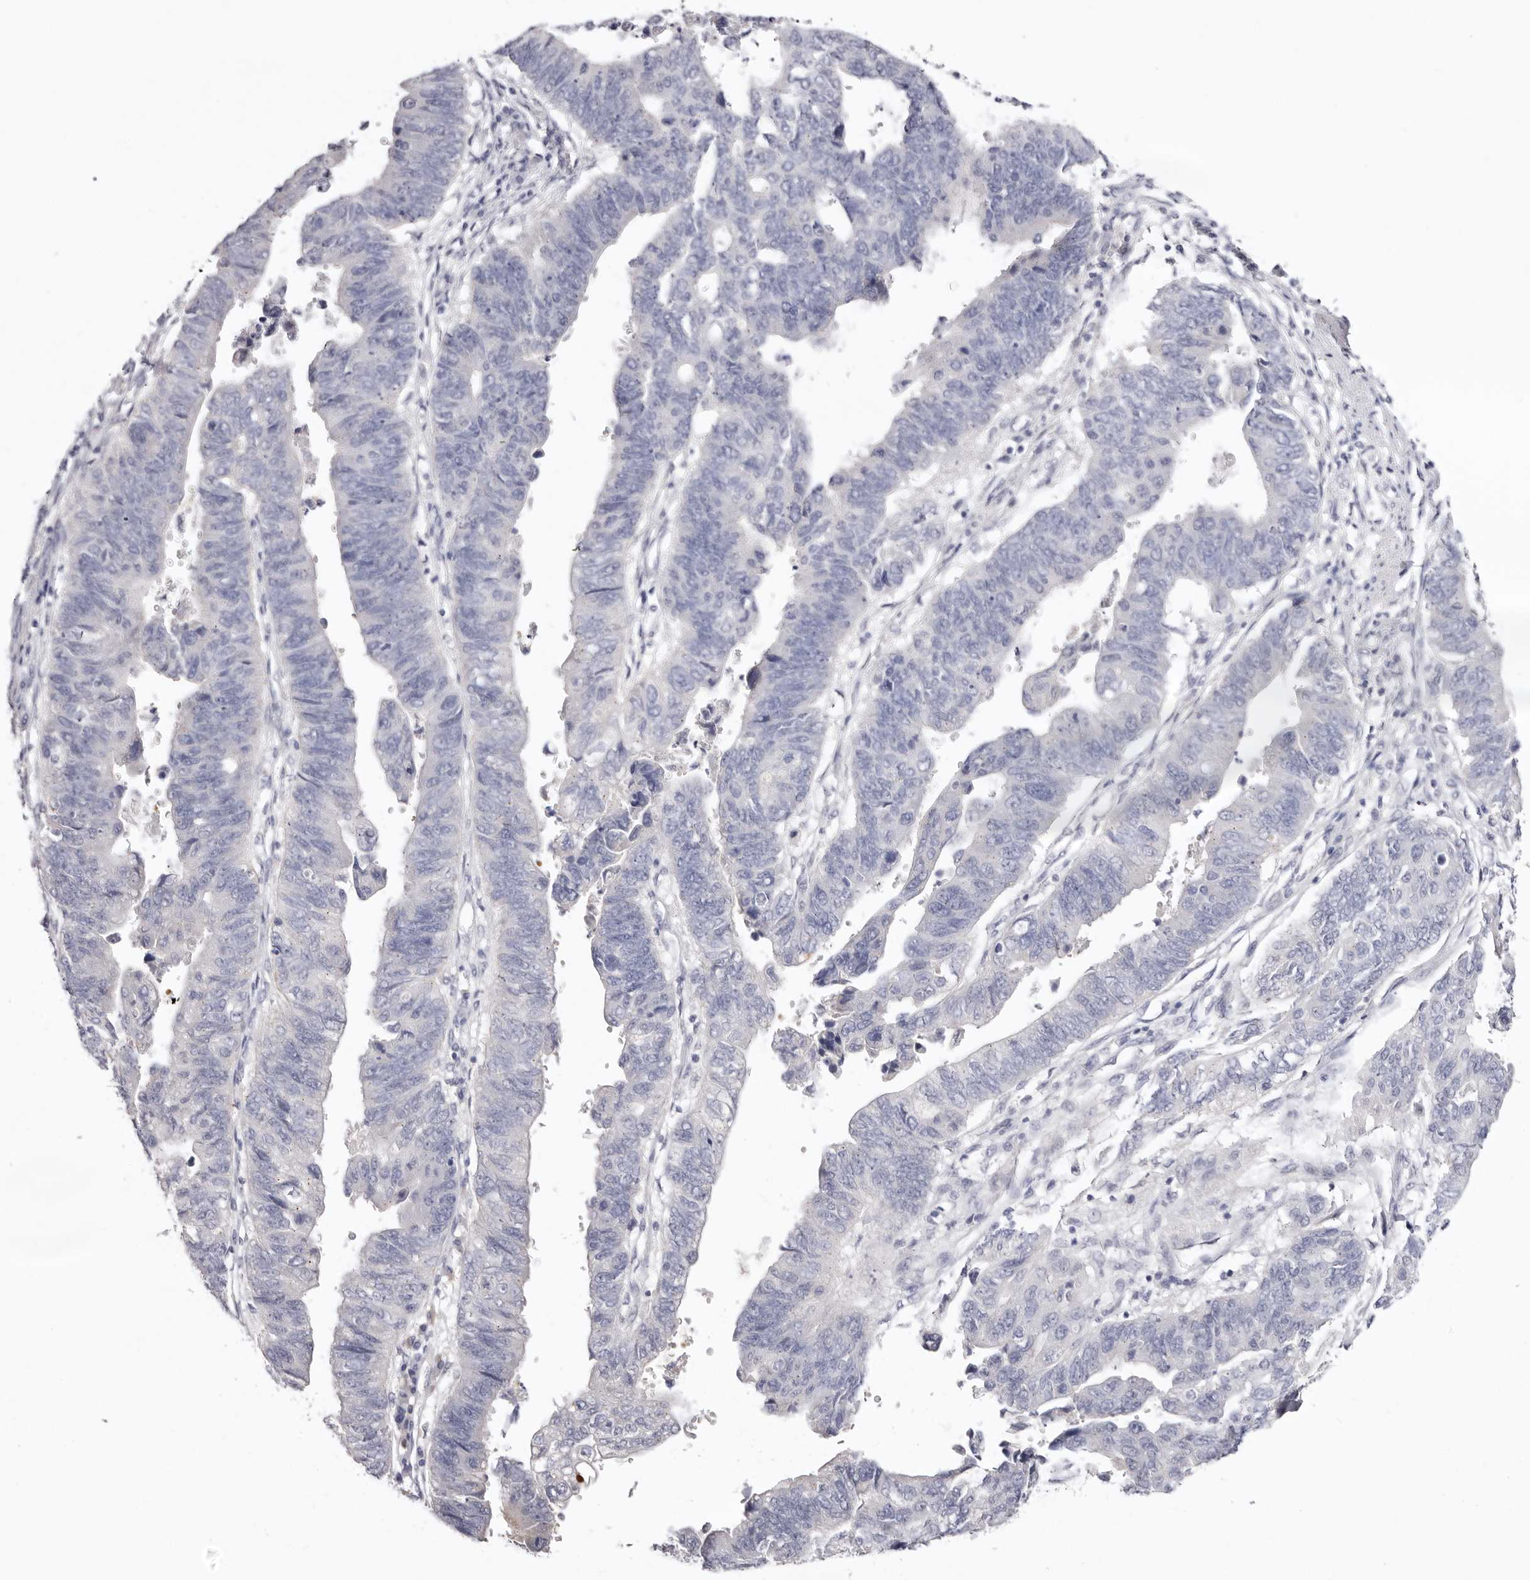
{"staining": {"intensity": "negative", "quantity": "none", "location": "none"}, "tissue": "stomach cancer", "cell_type": "Tumor cells", "image_type": "cancer", "snomed": [{"axis": "morphology", "description": "Adenocarcinoma, NOS"}, {"axis": "topography", "description": "Stomach"}], "caption": "A high-resolution histopathology image shows immunohistochemistry (IHC) staining of adenocarcinoma (stomach), which exhibits no significant expression in tumor cells.", "gene": "LMLN", "patient": {"sex": "male", "age": 59}}